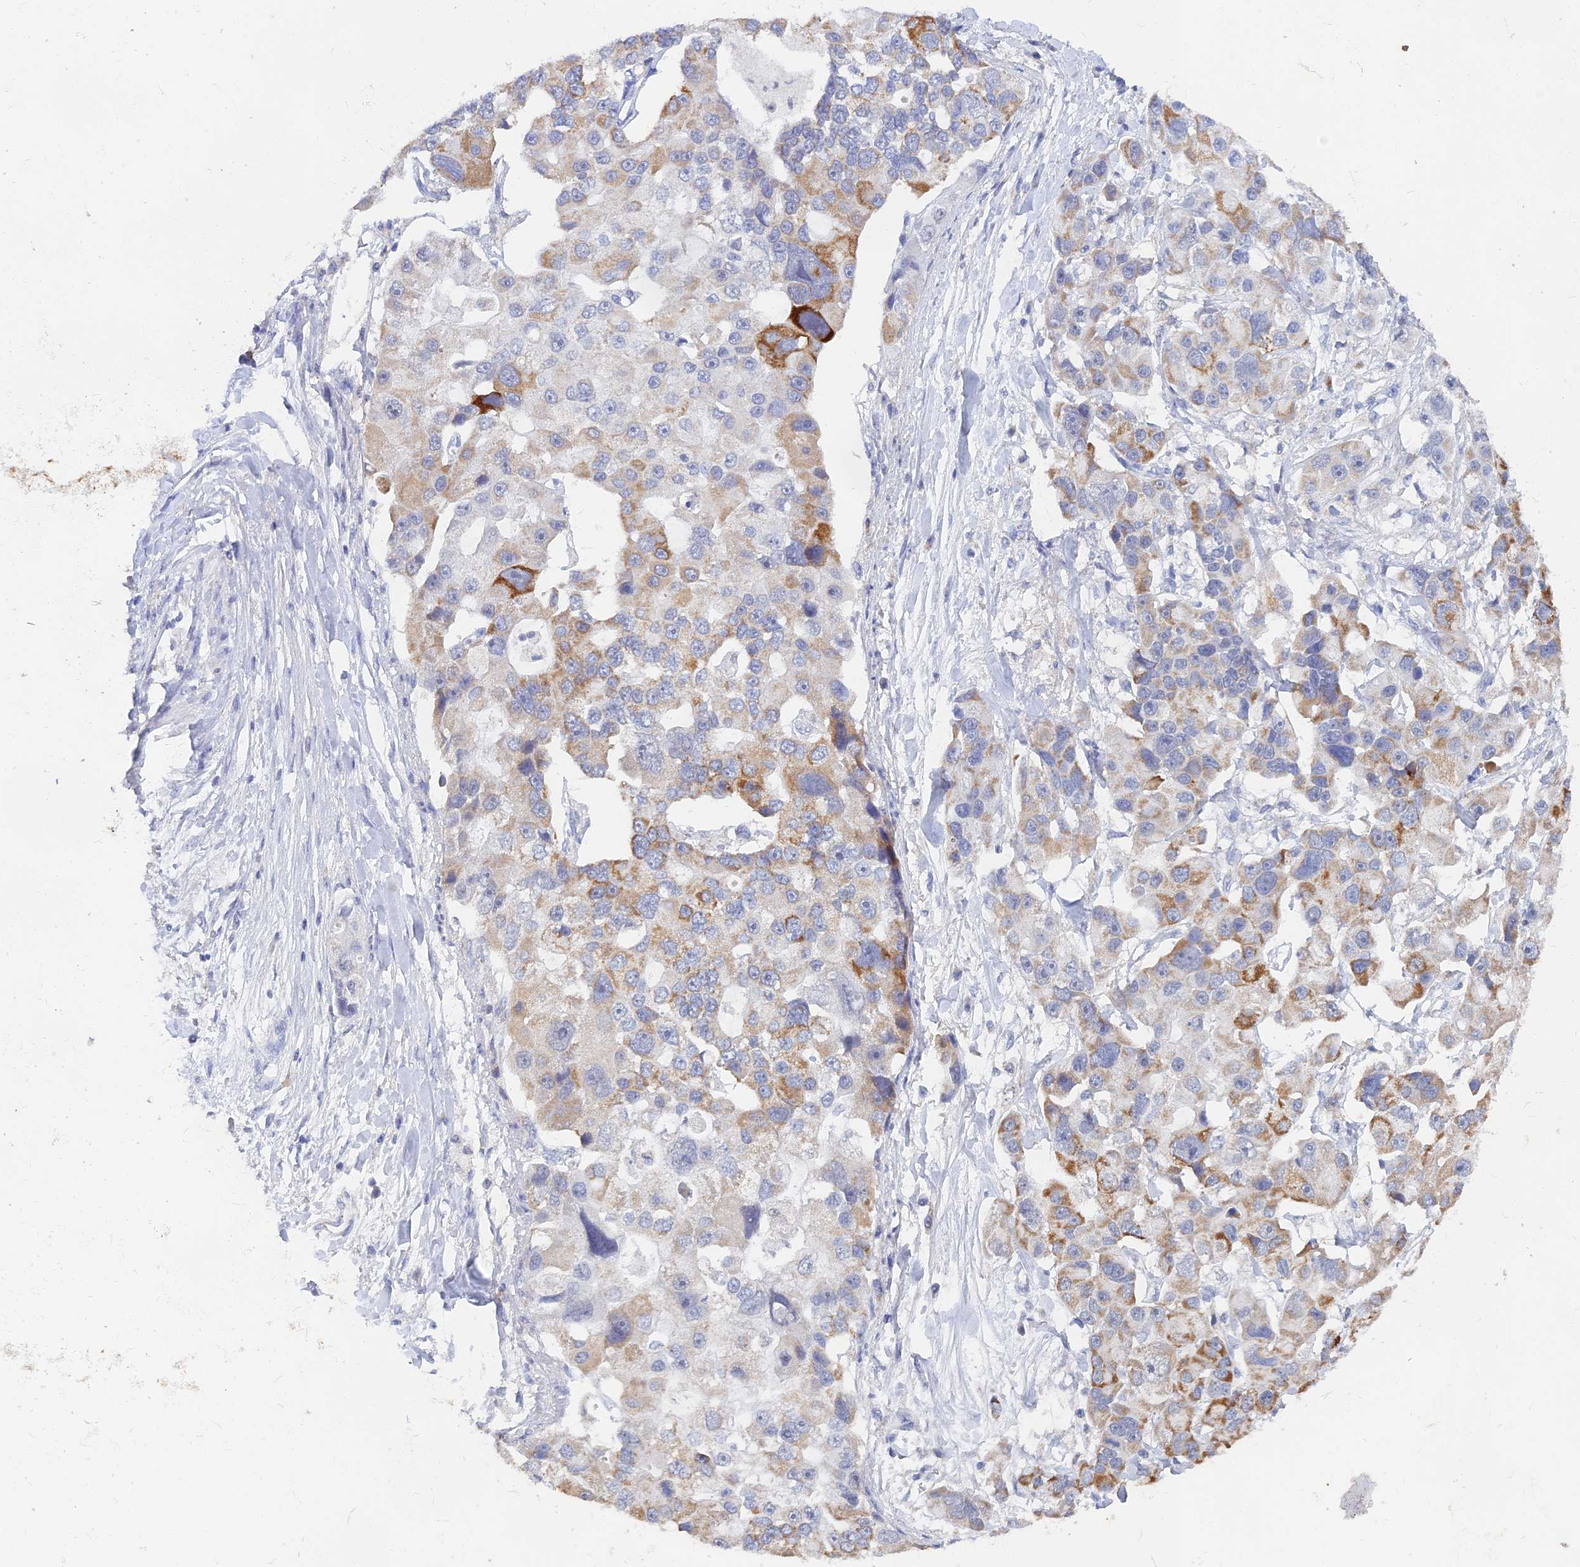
{"staining": {"intensity": "strong", "quantity": "<25%", "location": "cytoplasmic/membranous"}, "tissue": "lung cancer", "cell_type": "Tumor cells", "image_type": "cancer", "snomed": [{"axis": "morphology", "description": "Adenocarcinoma, NOS"}, {"axis": "topography", "description": "Lung"}], "caption": "Brown immunohistochemical staining in human lung adenocarcinoma displays strong cytoplasmic/membranous expression in about <25% of tumor cells. The staining was performed using DAB, with brown indicating positive protein expression. Nuclei are stained blue with hematoxylin.", "gene": "LRIF1", "patient": {"sex": "female", "age": 54}}